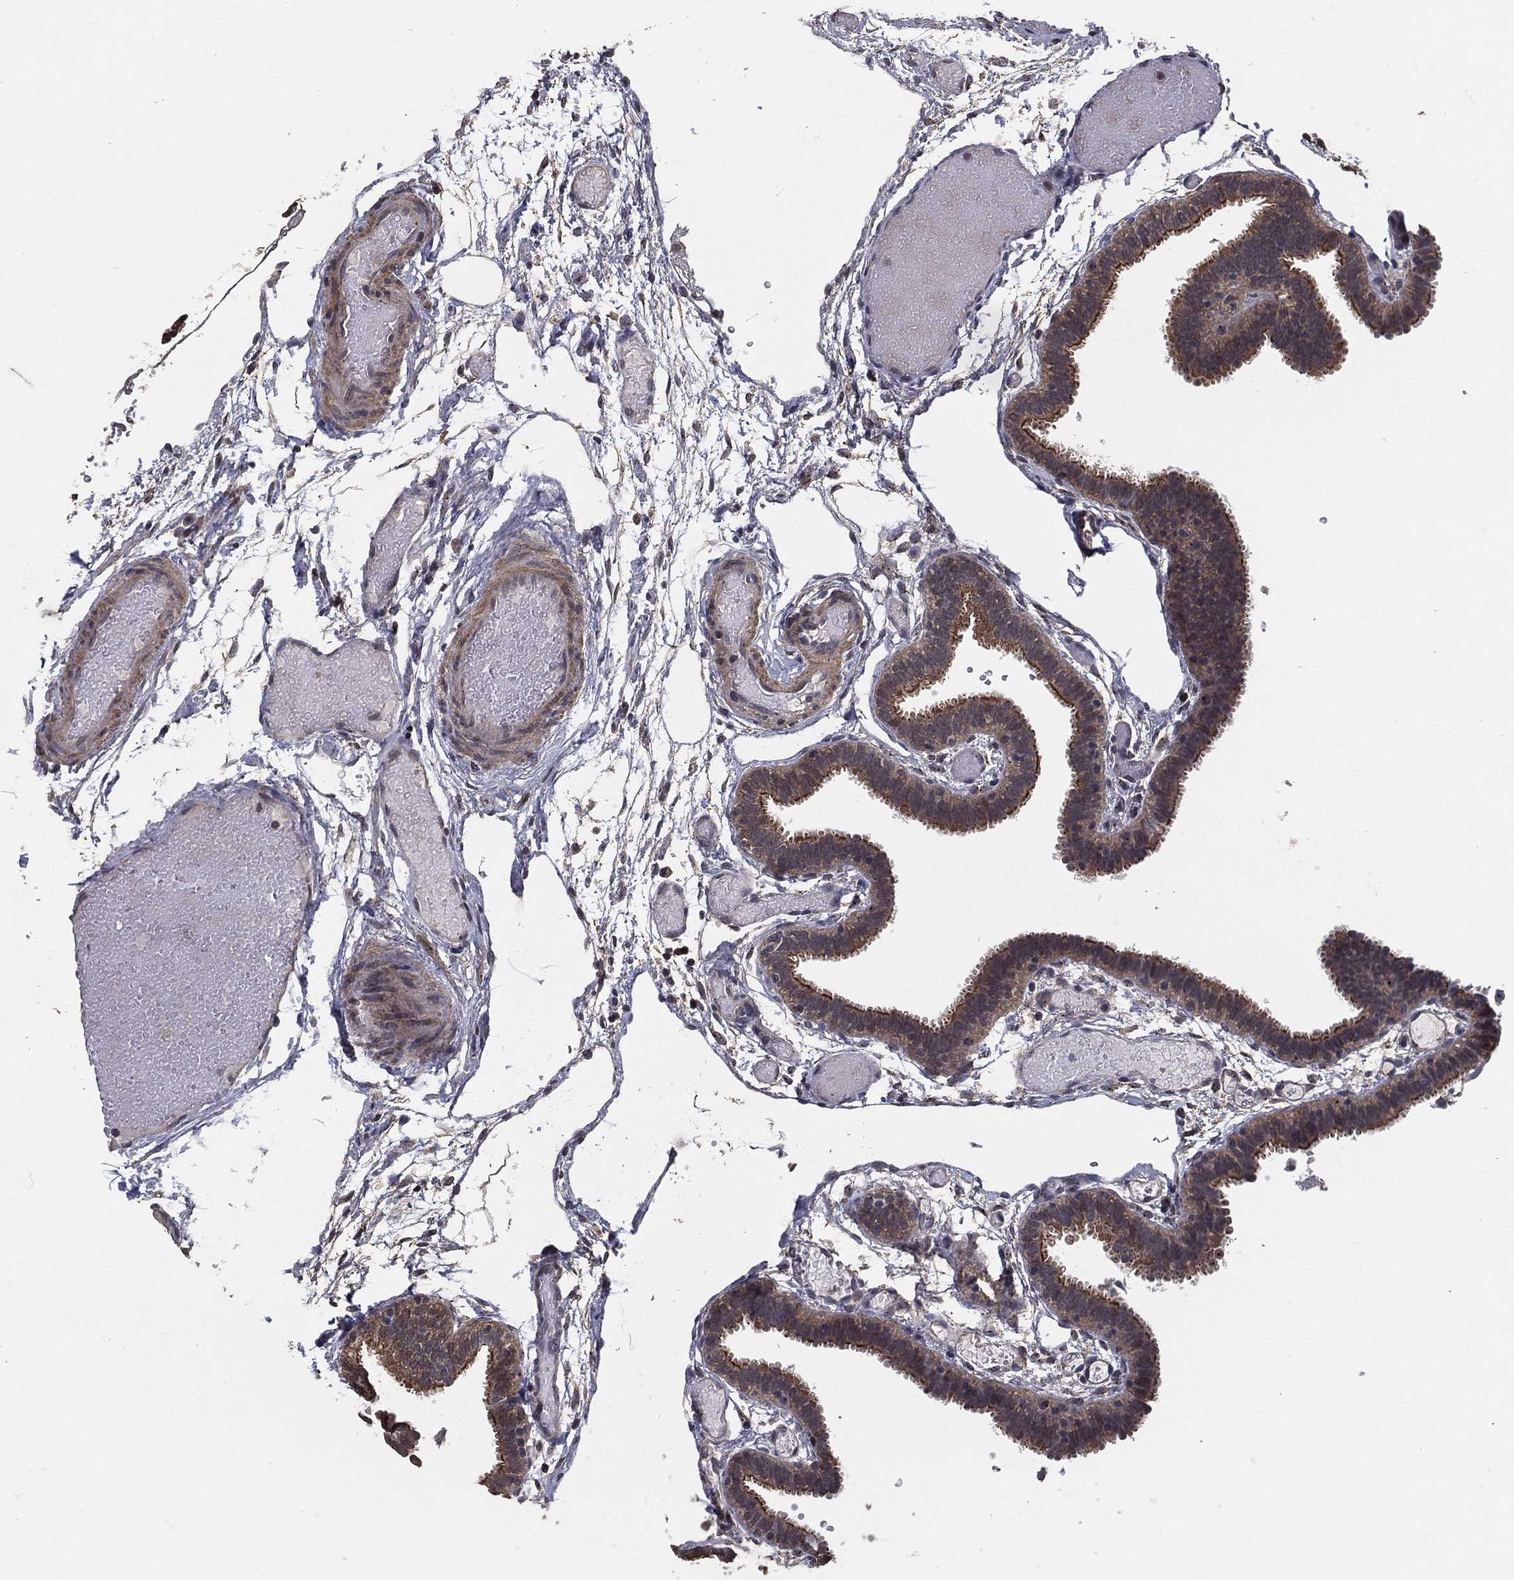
{"staining": {"intensity": "moderate", "quantity": ">75%", "location": "cytoplasmic/membranous"}, "tissue": "fallopian tube", "cell_type": "Glandular cells", "image_type": "normal", "snomed": [{"axis": "morphology", "description": "Normal tissue, NOS"}, {"axis": "topography", "description": "Fallopian tube"}], "caption": "Fallopian tube stained for a protein exhibits moderate cytoplasmic/membranous positivity in glandular cells. (Stains: DAB (3,3'-diaminobenzidine) in brown, nuclei in blue, Microscopy: brightfield microscopy at high magnification).", "gene": "PCNT", "patient": {"sex": "female", "age": 37}}